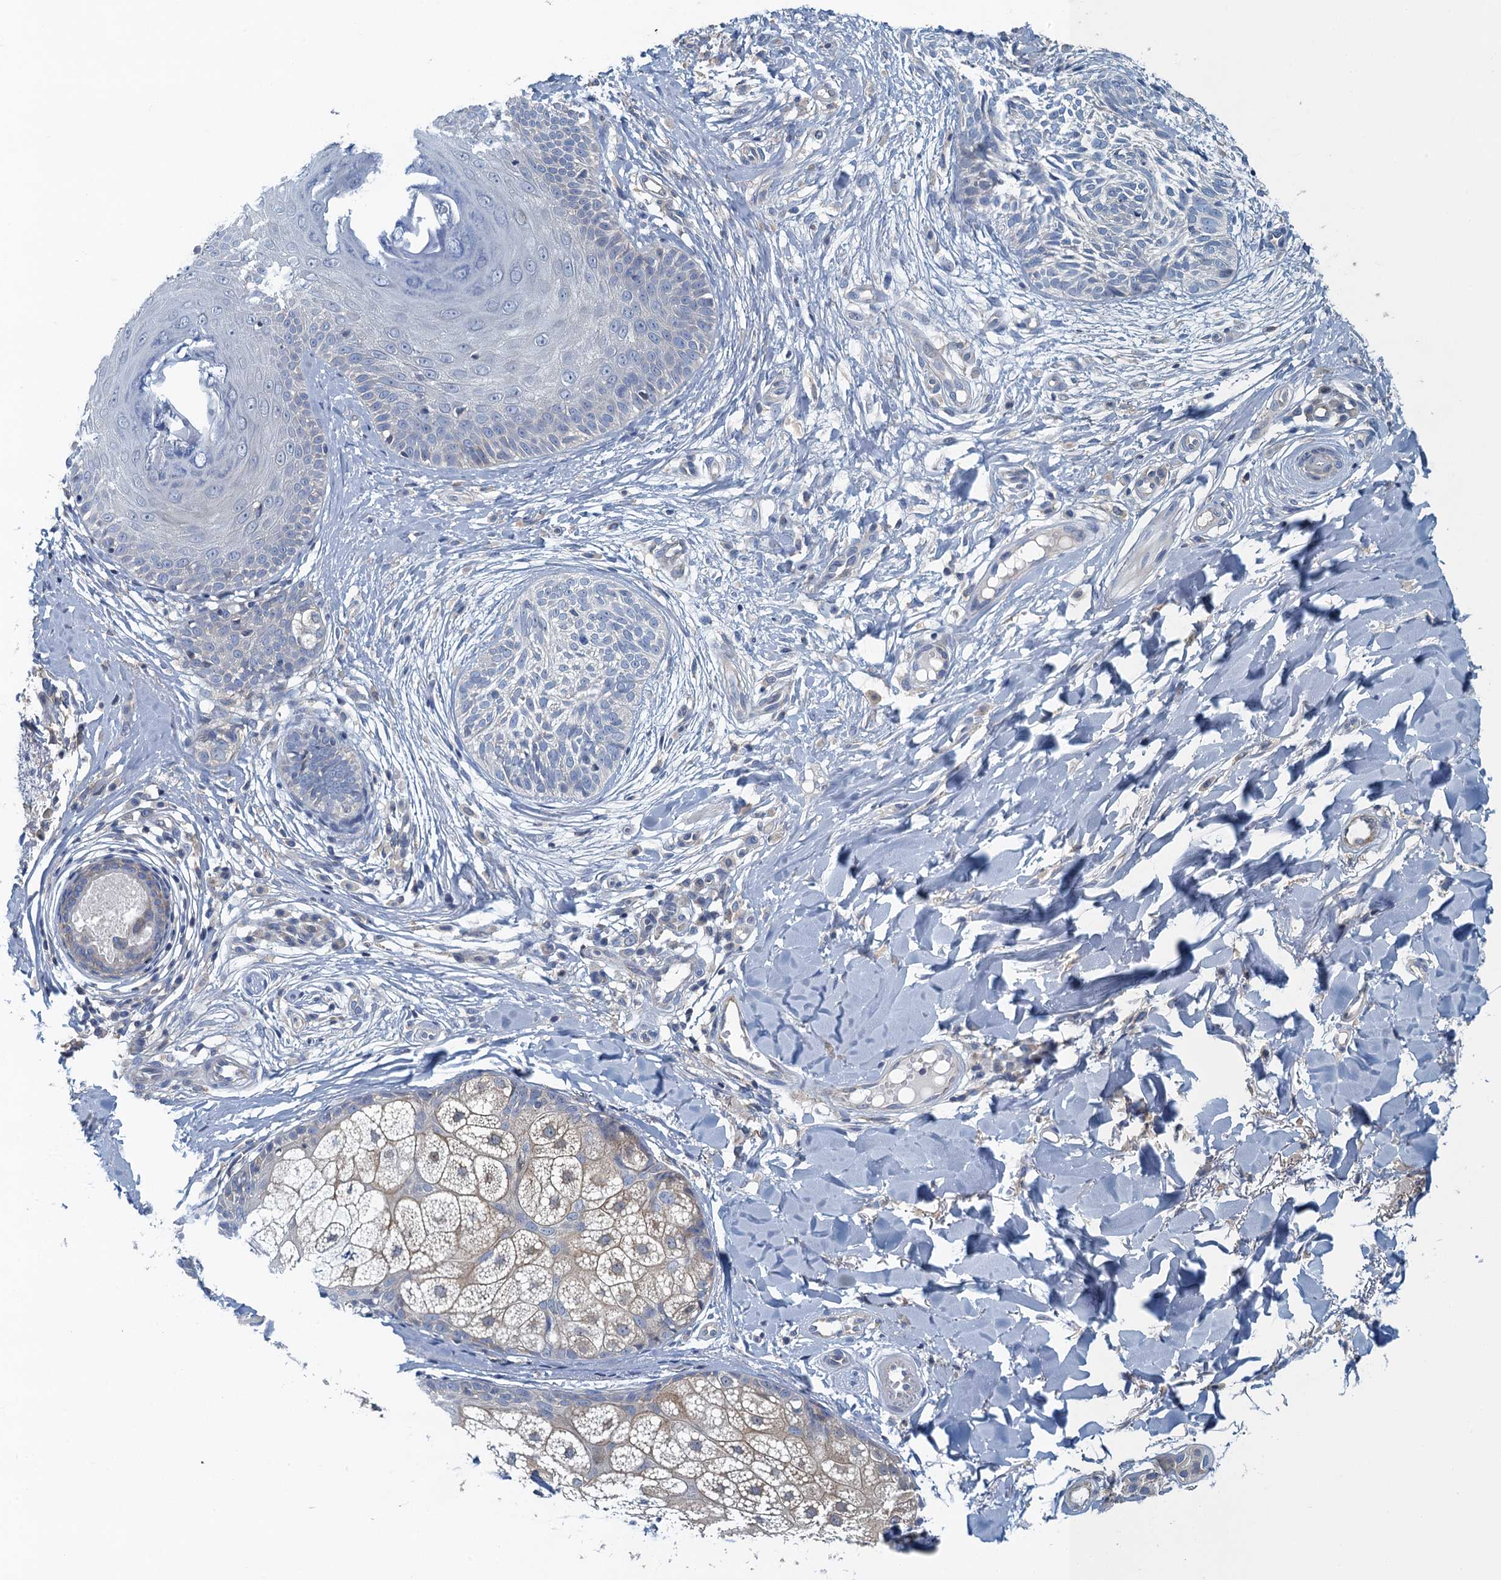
{"staining": {"intensity": "negative", "quantity": "none", "location": "none"}, "tissue": "skin cancer", "cell_type": "Tumor cells", "image_type": "cancer", "snomed": [{"axis": "morphology", "description": "Basal cell carcinoma"}, {"axis": "topography", "description": "Skin"}], "caption": "There is no significant expression in tumor cells of basal cell carcinoma (skin).", "gene": "NCKAP1L", "patient": {"sex": "female", "age": 61}}